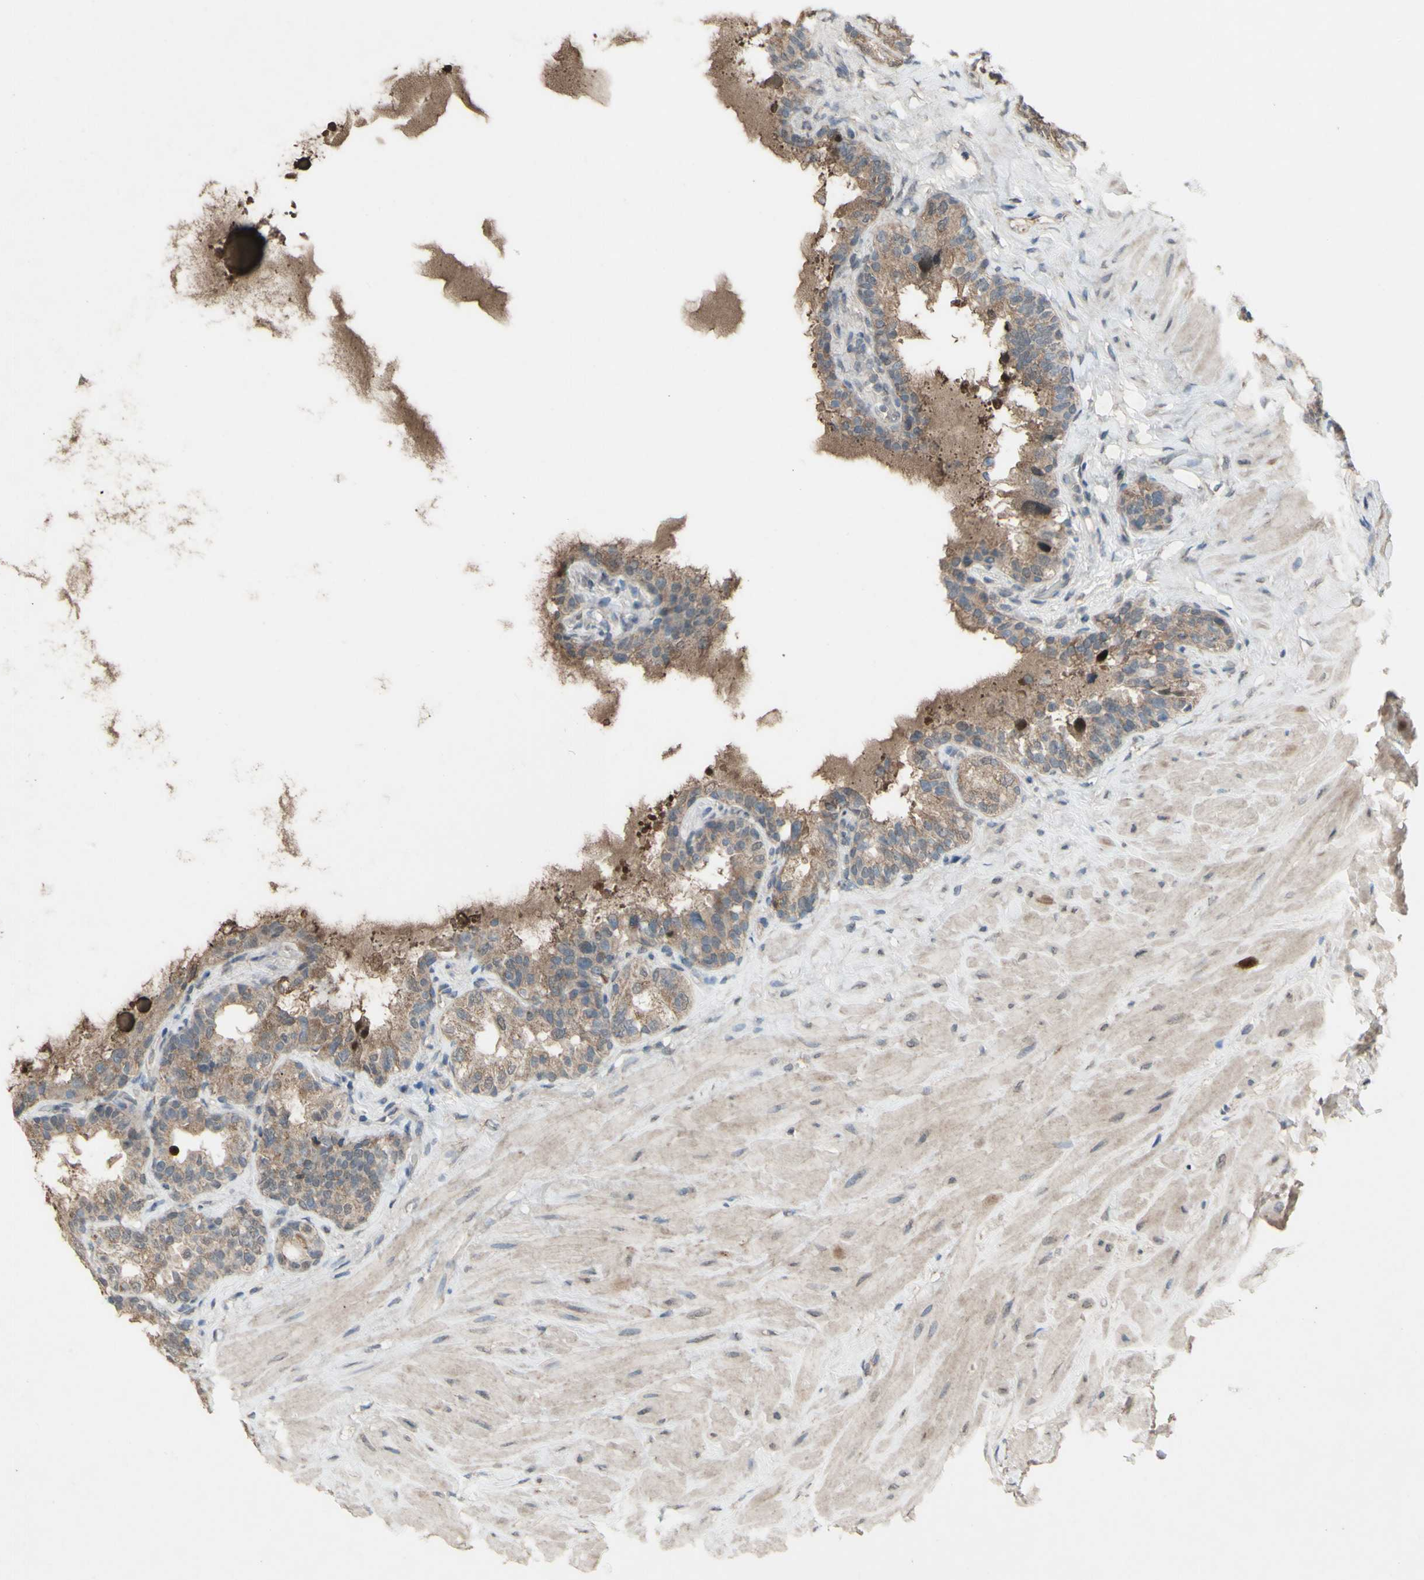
{"staining": {"intensity": "moderate", "quantity": ">75%", "location": "cytoplasmic/membranous"}, "tissue": "seminal vesicle", "cell_type": "Glandular cells", "image_type": "normal", "snomed": [{"axis": "morphology", "description": "Normal tissue, NOS"}, {"axis": "topography", "description": "Seminal veicle"}], "caption": "Immunohistochemical staining of benign seminal vesicle displays >75% levels of moderate cytoplasmic/membranous protein positivity in approximately >75% of glandular cells. Using DAB (3,3'-diaminobenzidine) (brown) and hematoxylin (blue) stains, captured at high magnification using brightfield microscopy.", "gene": "CDCP1", "patient": {"sex": "male", "age": 68}}